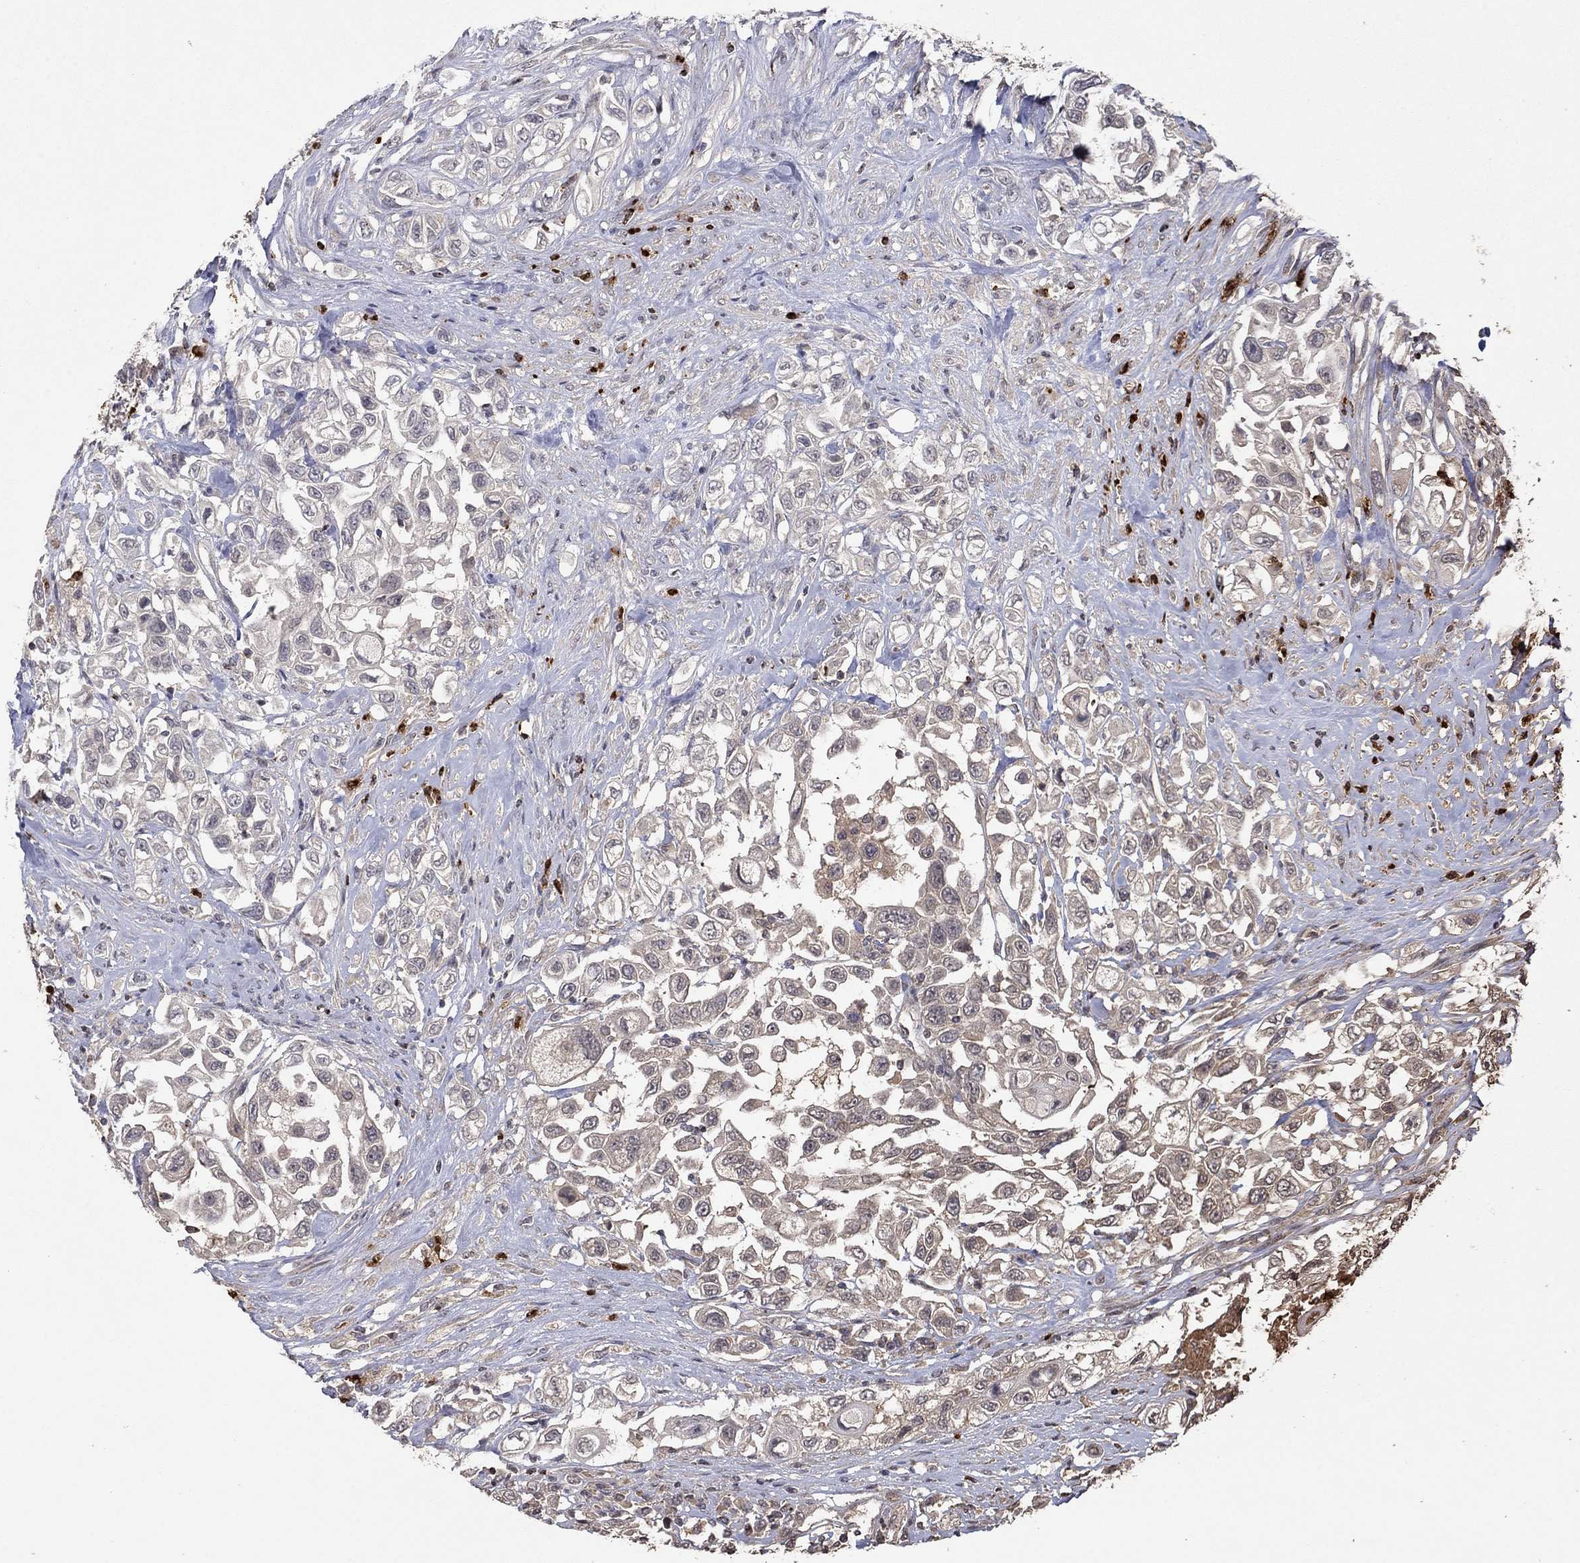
{"staining": {"intensity": "negative", "quantity": "none", "location": "none"}, "tissue": "urothelial cancer", "cell_type": "Tumor cells", "image_type": "cancer", "snomed": [{"axis": "morphology", "description": "Urothelial carcinoma, High grade"}, {"axis": "topography", "description": "Urinary bladder"}], "caption": "Tumor cells are negative for brown protein staining in urothelial cancer. (DAB IHC, high magnification).", "gene": "CCL5", "patient": {"sex": "female", "age": 56}}